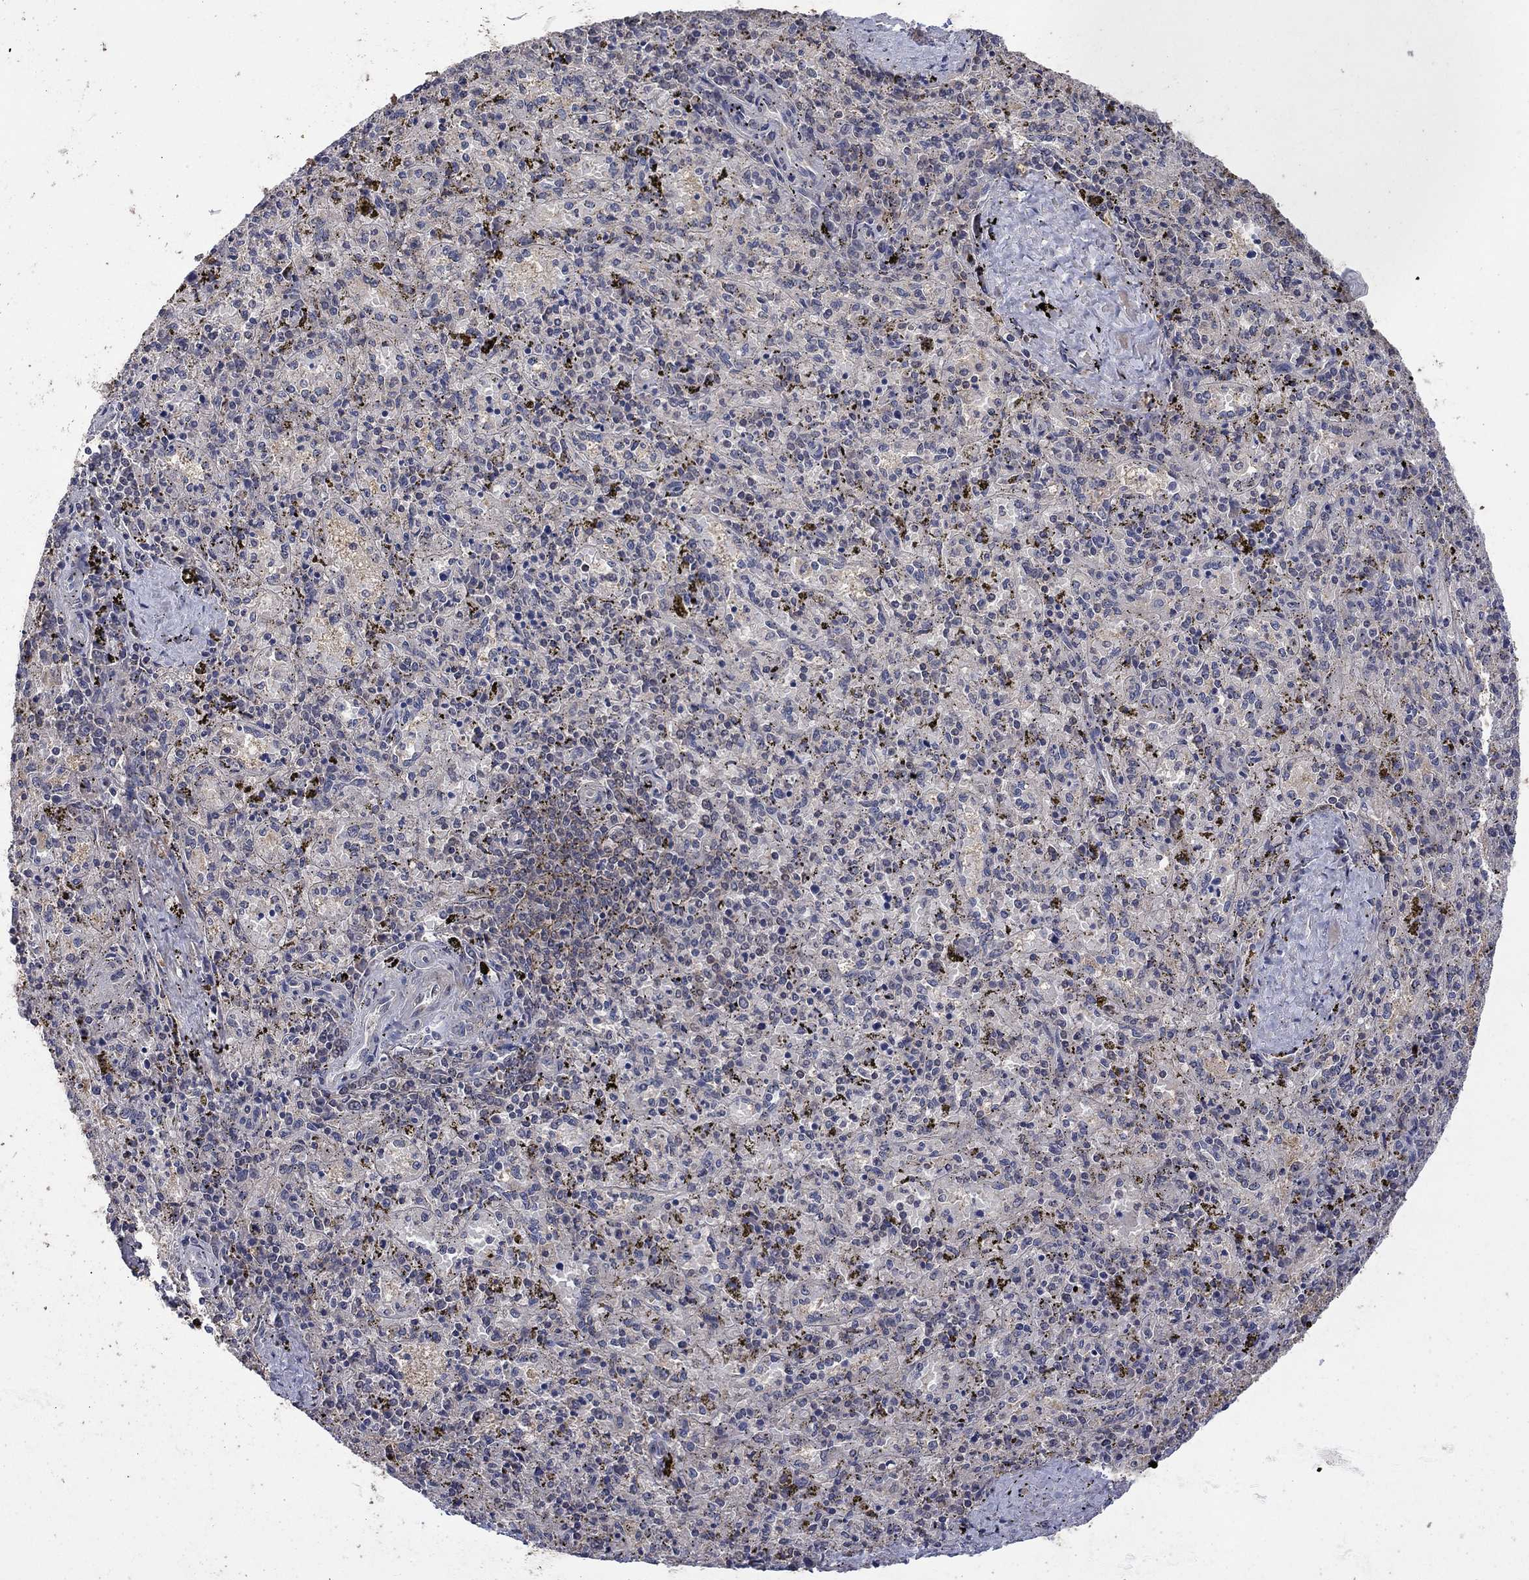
{"staining": {"intensity": "moderate", "quantity": "<25%", "location": "nuclear"}, "tissue": "spleen", "cell_type": "Cells in red pulp", "image_type": "normal", "snomed": [{"axis": "morphology", "description": "Normal tissue, NOS"}, {"axis": "topography", "description": "Spleen"}], "caption": "Immunohistochemical staining of normal human spleen displays moderate nuclear protein staining in approximately <25% of cells in red pulp. (DAB = brown stain, brightfield microscopy at high magnification).", "gene": "IAH1", "patient": {"sex": "female", "age": 50}}